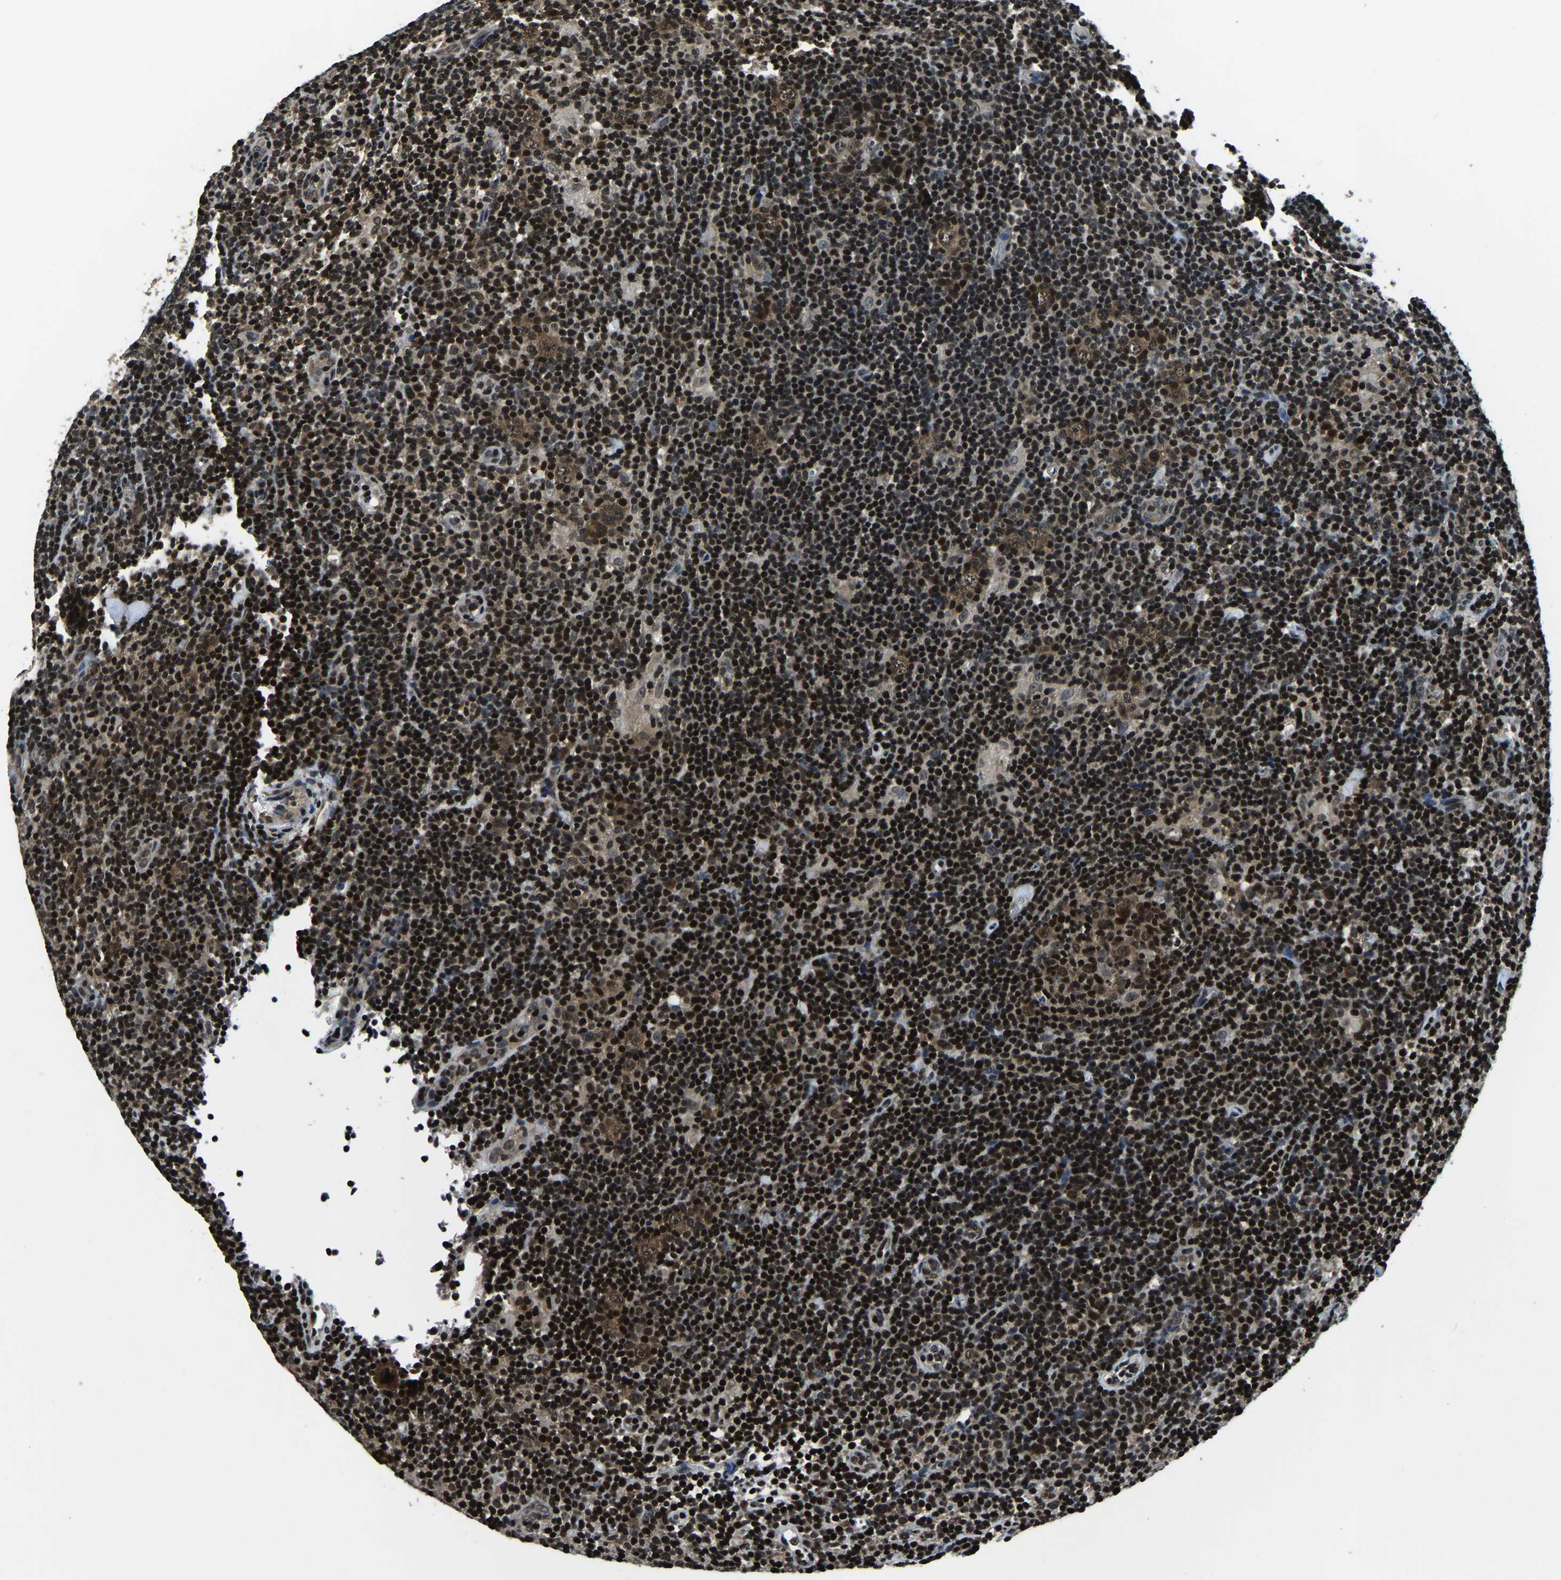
{"staining": {"intensity": "moderate", "quantity": "25%-75%", "location": "cytoplasmic/membranous,nuclear"}, "tissue": "lymphoma", "cell_type": "Tumor cells", "image_type": "cancer", "snomed": [{"axis": "morphology", "description": "Hodgkin's disease, NOS"}, {"axis": "topography", "description": "Lymph node"}], "caption": "Protein analysis of lymphoma tissue reveals moderate cytoplasmic/membranous and nuclear staining in about 25%-75% of tumor cells.", "gene": "ANKIB1", "patient": {"sex": "female", "age": 57}}